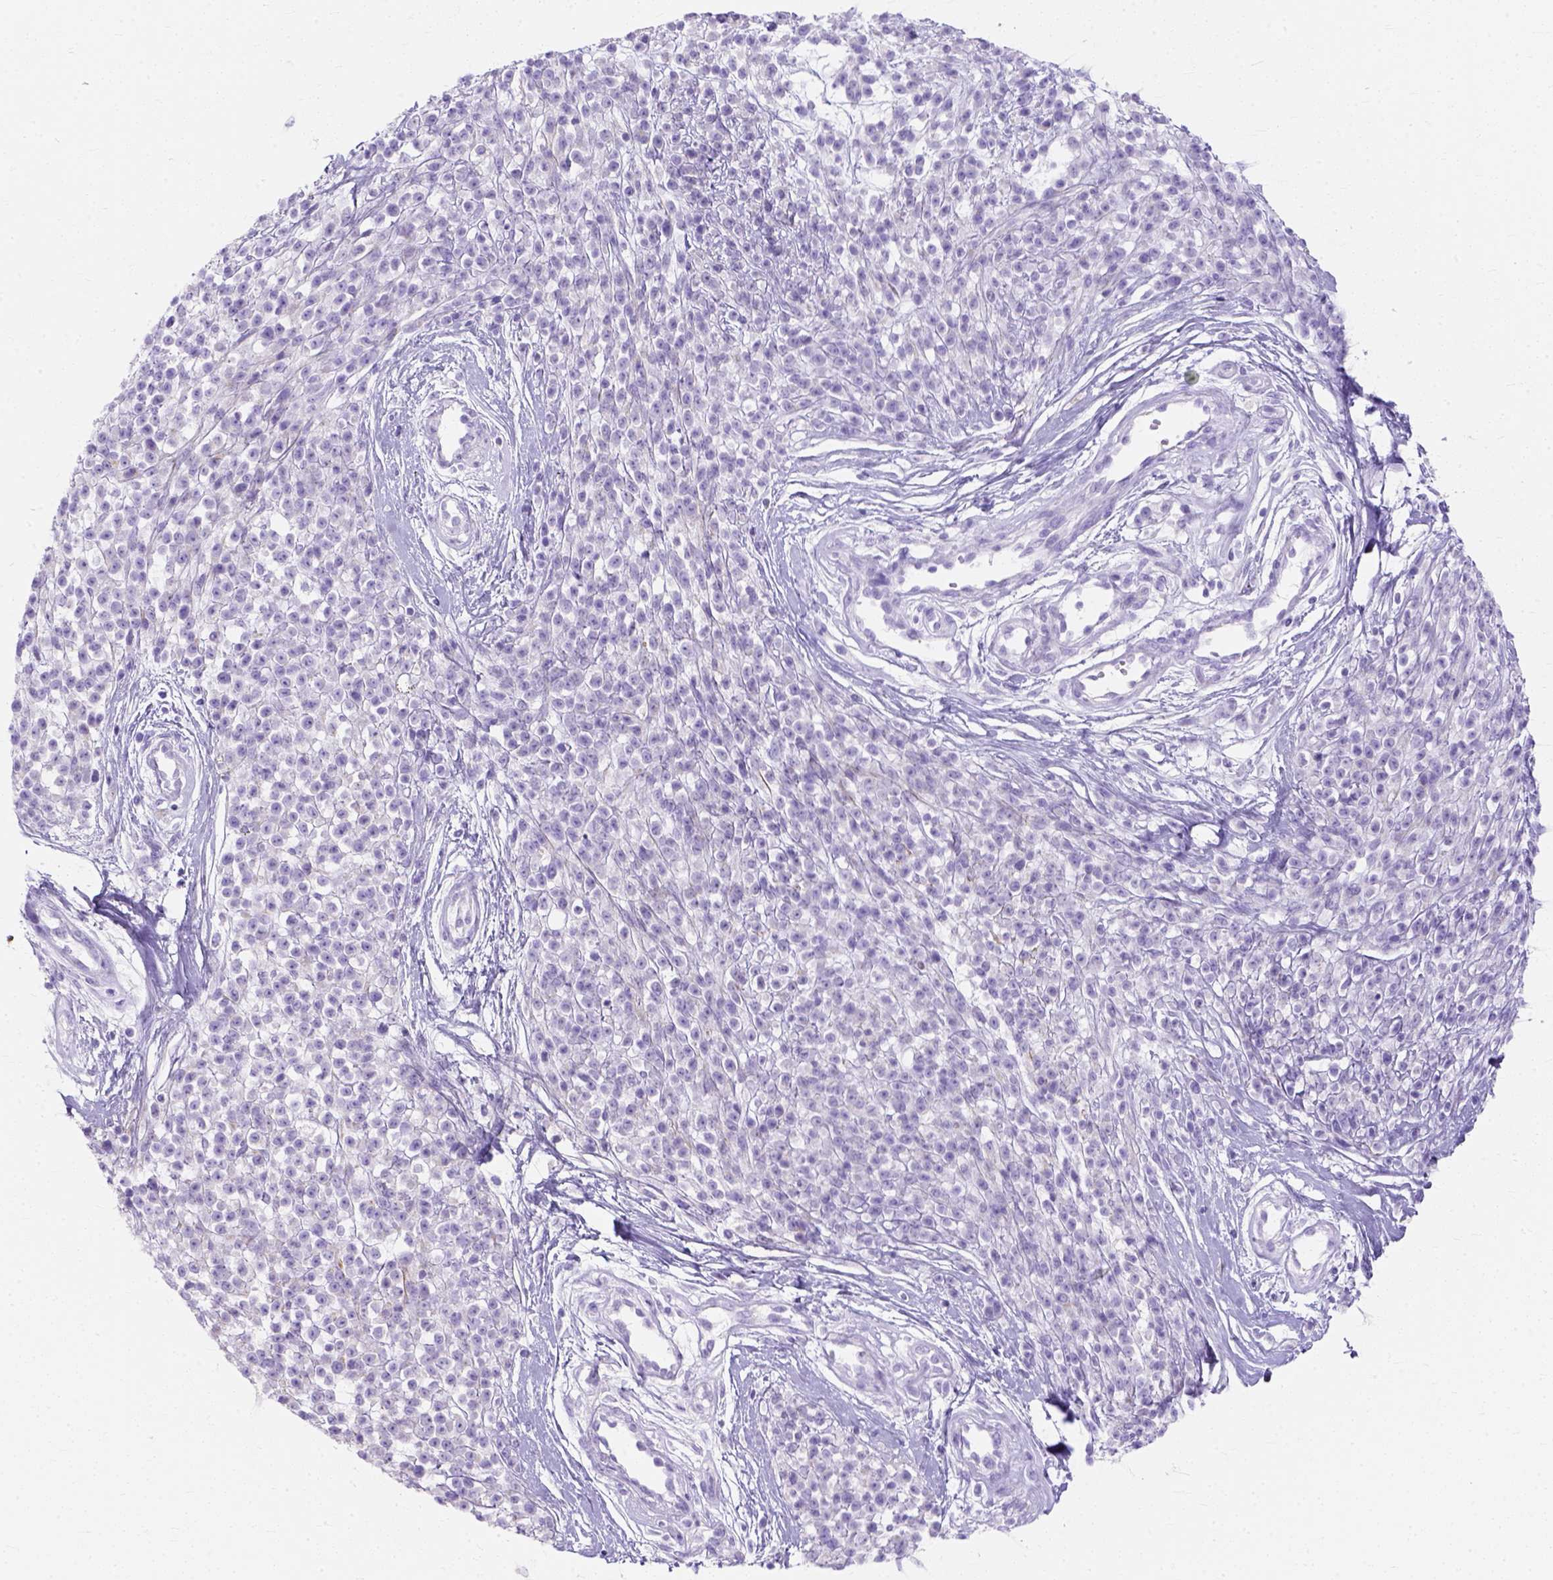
{"staining": {"intensity": "negative", "quantity": "none", "location": "none"}, "tissue": "melanoma", "cell_type": "Tumor cells", "image_type": "cancer", "snomed": [{"axis": "morphology", "description": "Malignant melanoma, NOS"}, {"axis": "topography", "description": "Skin"}, {"axis": "topography", "description": "Skin of trunk"}], "caption": "Immunohistochemistry (IHC) histopathology image of human malignant melanoma stained for a protein (brown), which reveals no staining in tumor cells.", "gene": "MYH15", "patient": {"sex": "male", "age": 74}}